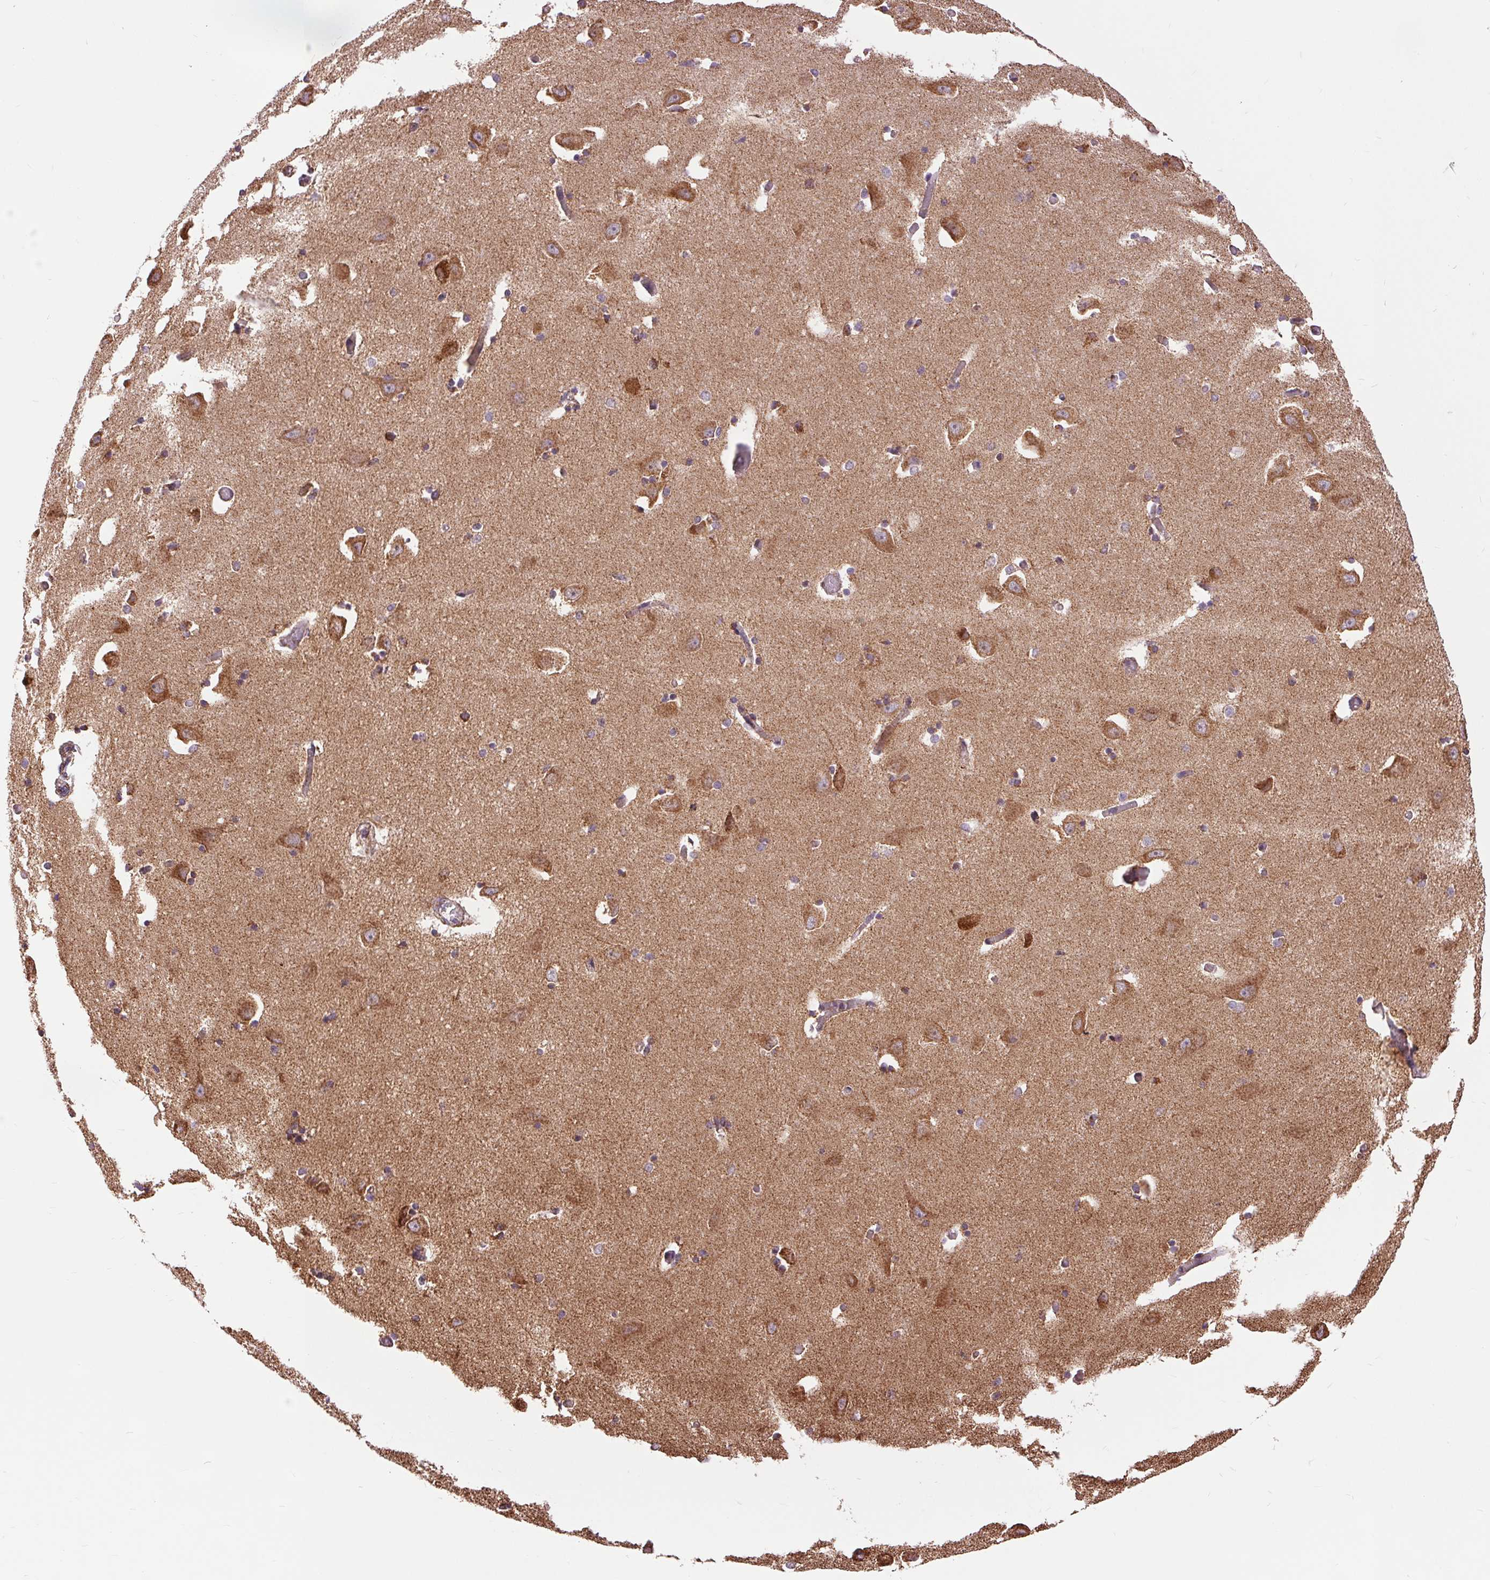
{"staining": {"intensity": "negative", "quantity": "none", "location": "none"}, "tissue": "caudate", "cell_type": "Glial cells", "image_type": "normal", "snomed": [{"axis": "morphology", "description": "Normal tissue, NOS"}, {"axis": "topography", "description": "Lateral ventricle wall"}, {"axis": "topography", "description": "Hippocampus"}], "caption": "Immunohistochemistry (IHC) histopathology image of unremarkable human caudate stained for a protein (brown), which demonstrates no staining in glial cells. The staining was performed using DAB to visualize the protein expression in brown, while the nuclei were stained in blue with hematoxylin (Magnification: 20x).", "gene": "ATP5PB", "patient": {"sex": "female", "age": 63}}